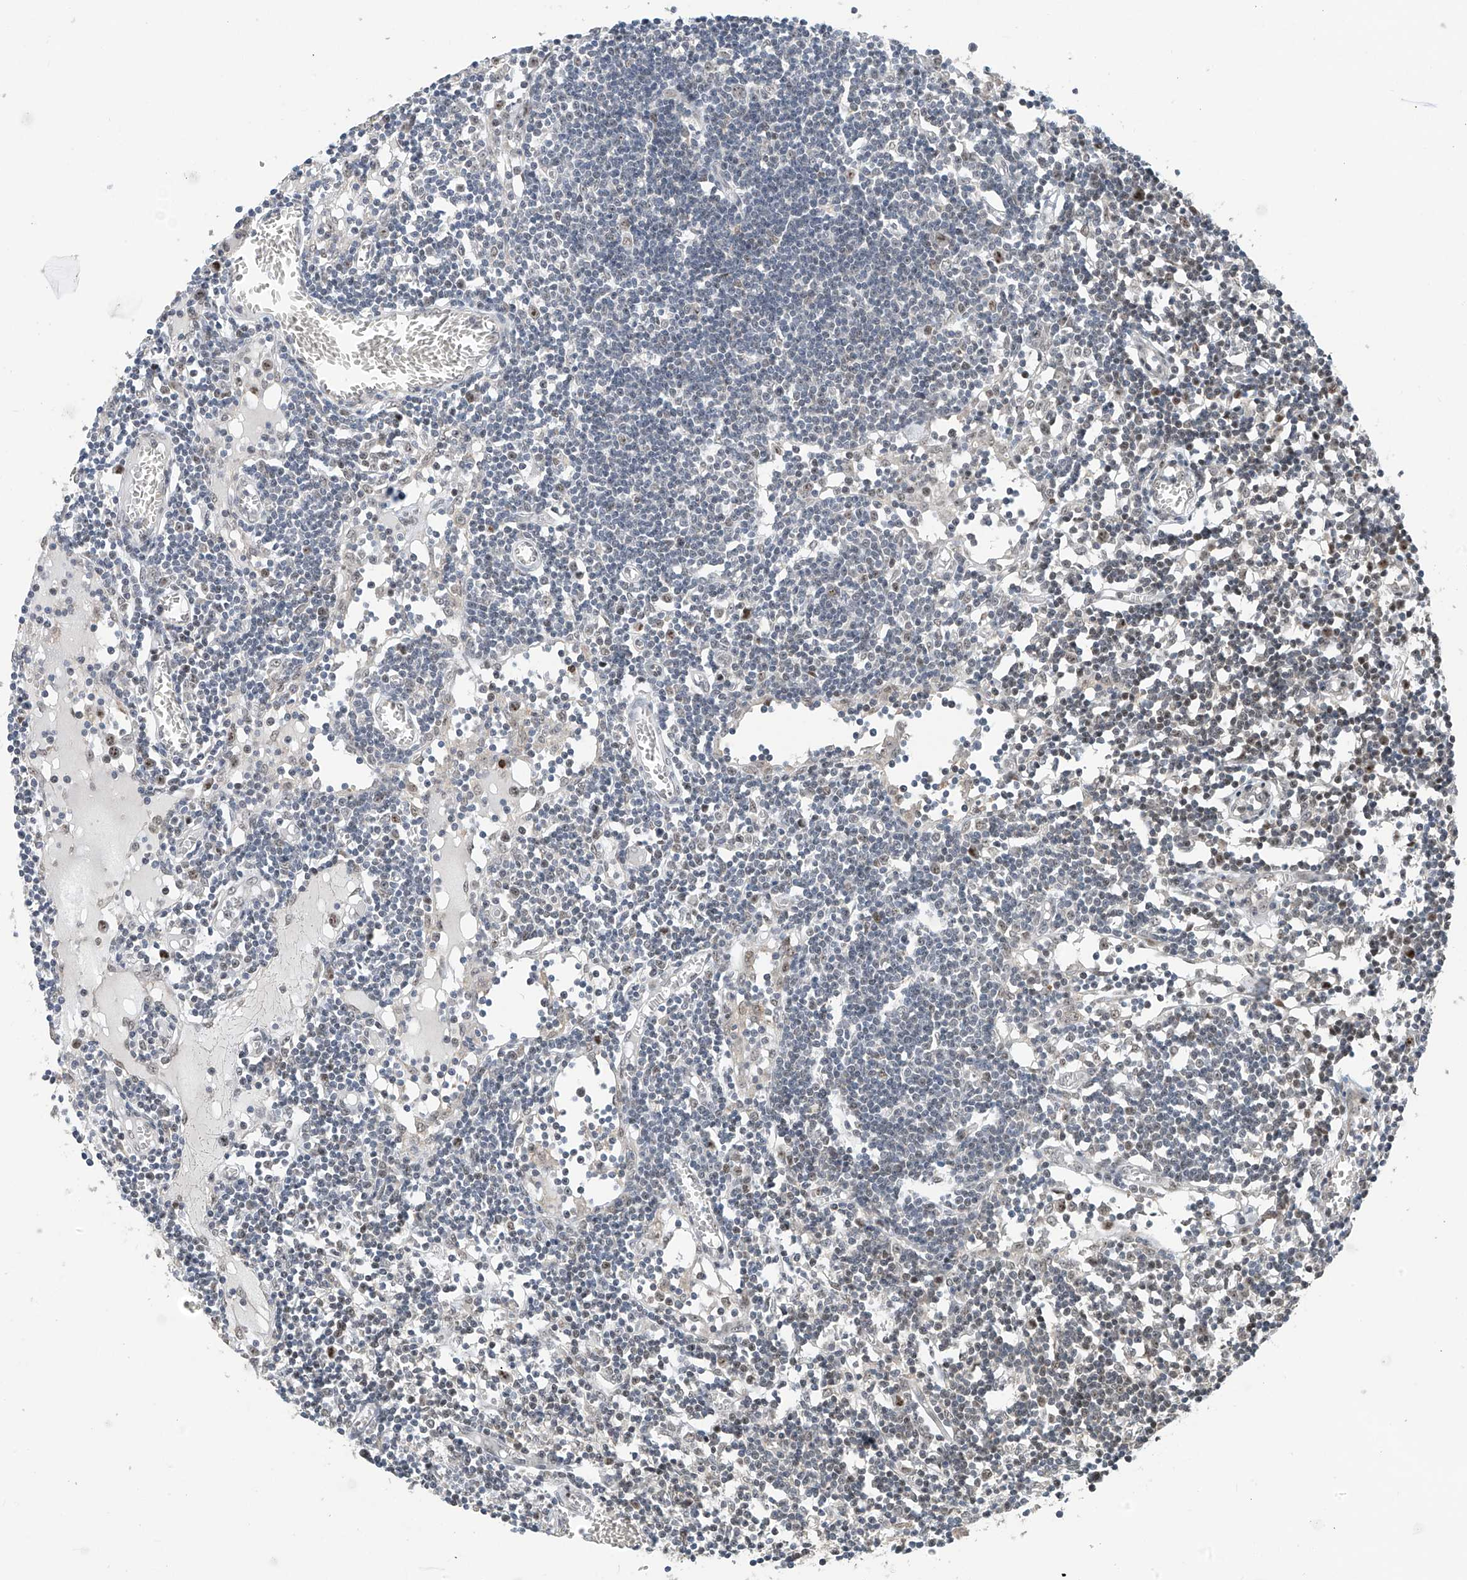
{"staining": {"intensity": "weak", "quantity": "<25%", "location": "nuclear"}, "tissue": "lymph node", "cell_type": "Germinal center cells", "image_type": "normal", "snomed": [{"axis": "morphology", "description": "Normal tissue, NOS"}, {"axis": "topography", "description": "Lymph node"}], "caption": "Protein analysis of normal lymph node shows no significant staining in germinal center cells. Nuclei are stained in blue.", "gene": "C1orf131", "patient": {"sex": "female", "age": 11}}